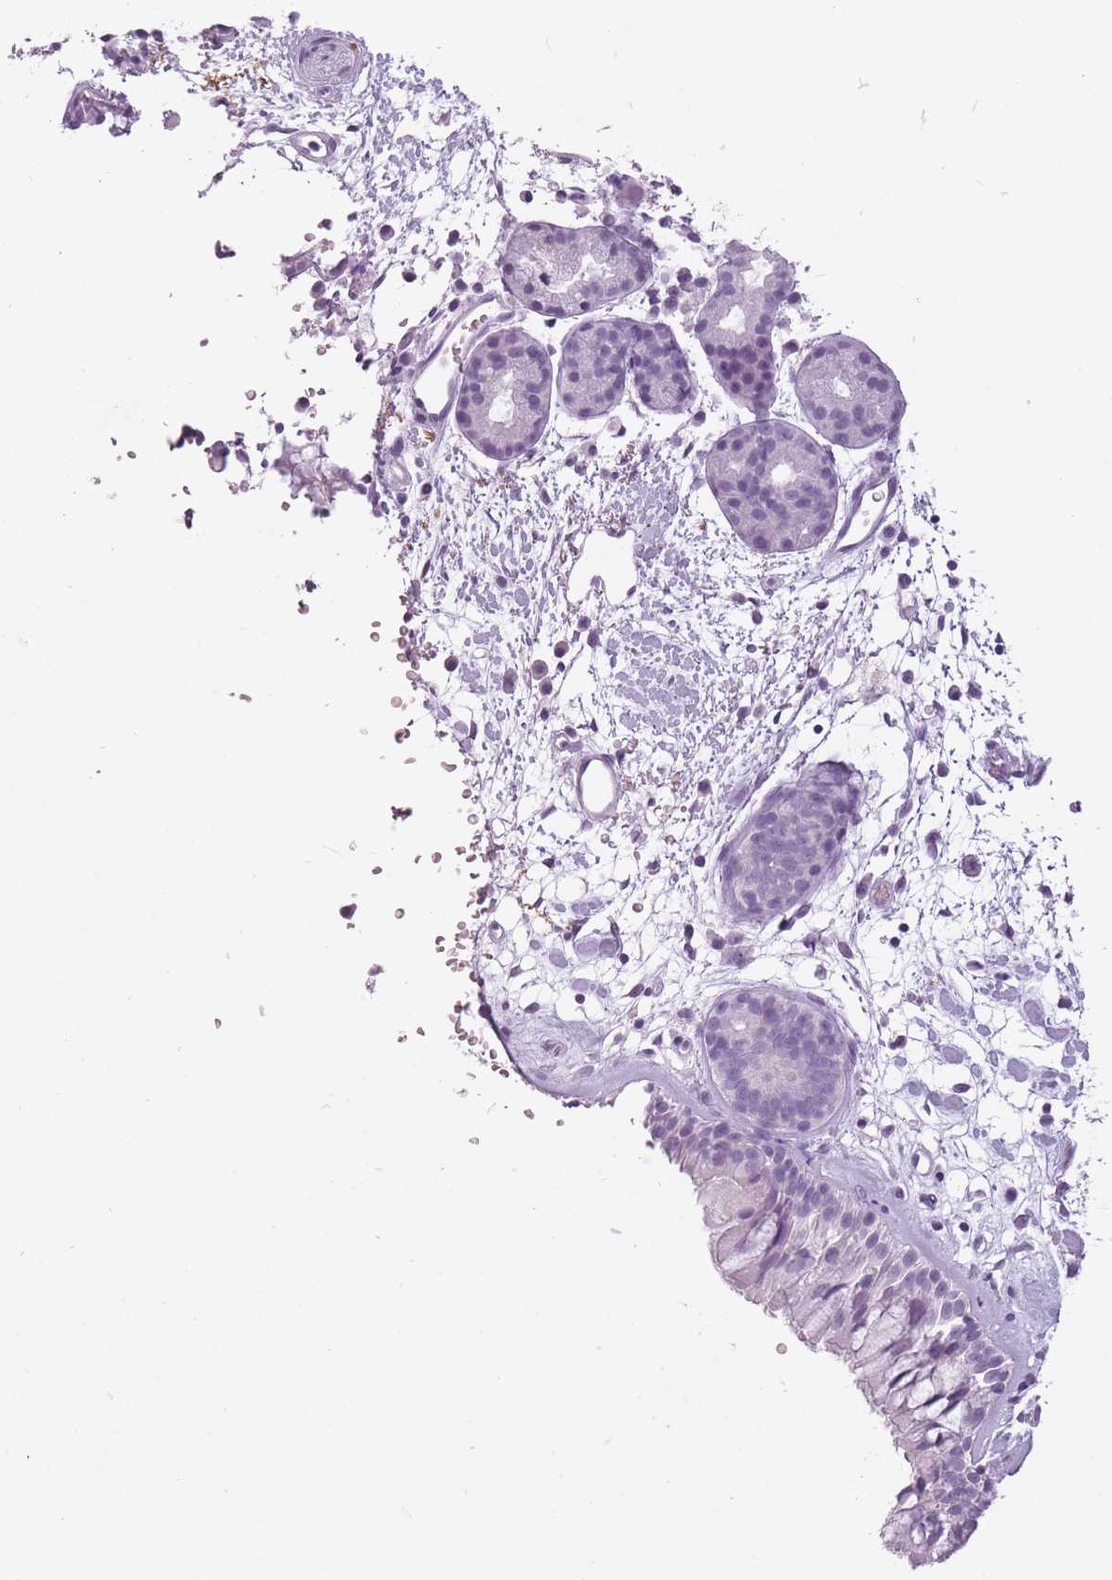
{"staining": {"intensity": "negative", "quantity": "none", "location": "none"}, "tissue": "nasopharynx", "cell_type": "Respiratory epithelial cells", "image_type": "normal", "snomed": [{"axis": "morphology", "description": "Normal tissue, NOS"}, {"axis": "topography", "description": "Nasopharynx"}], "caption": "A photomicrograph of nasopharynx stained for a protein exhibits no brown staining in respiratory epithelial cells.", "gene": "RFX4", "patient": {"sex": "male", "age": 65}}